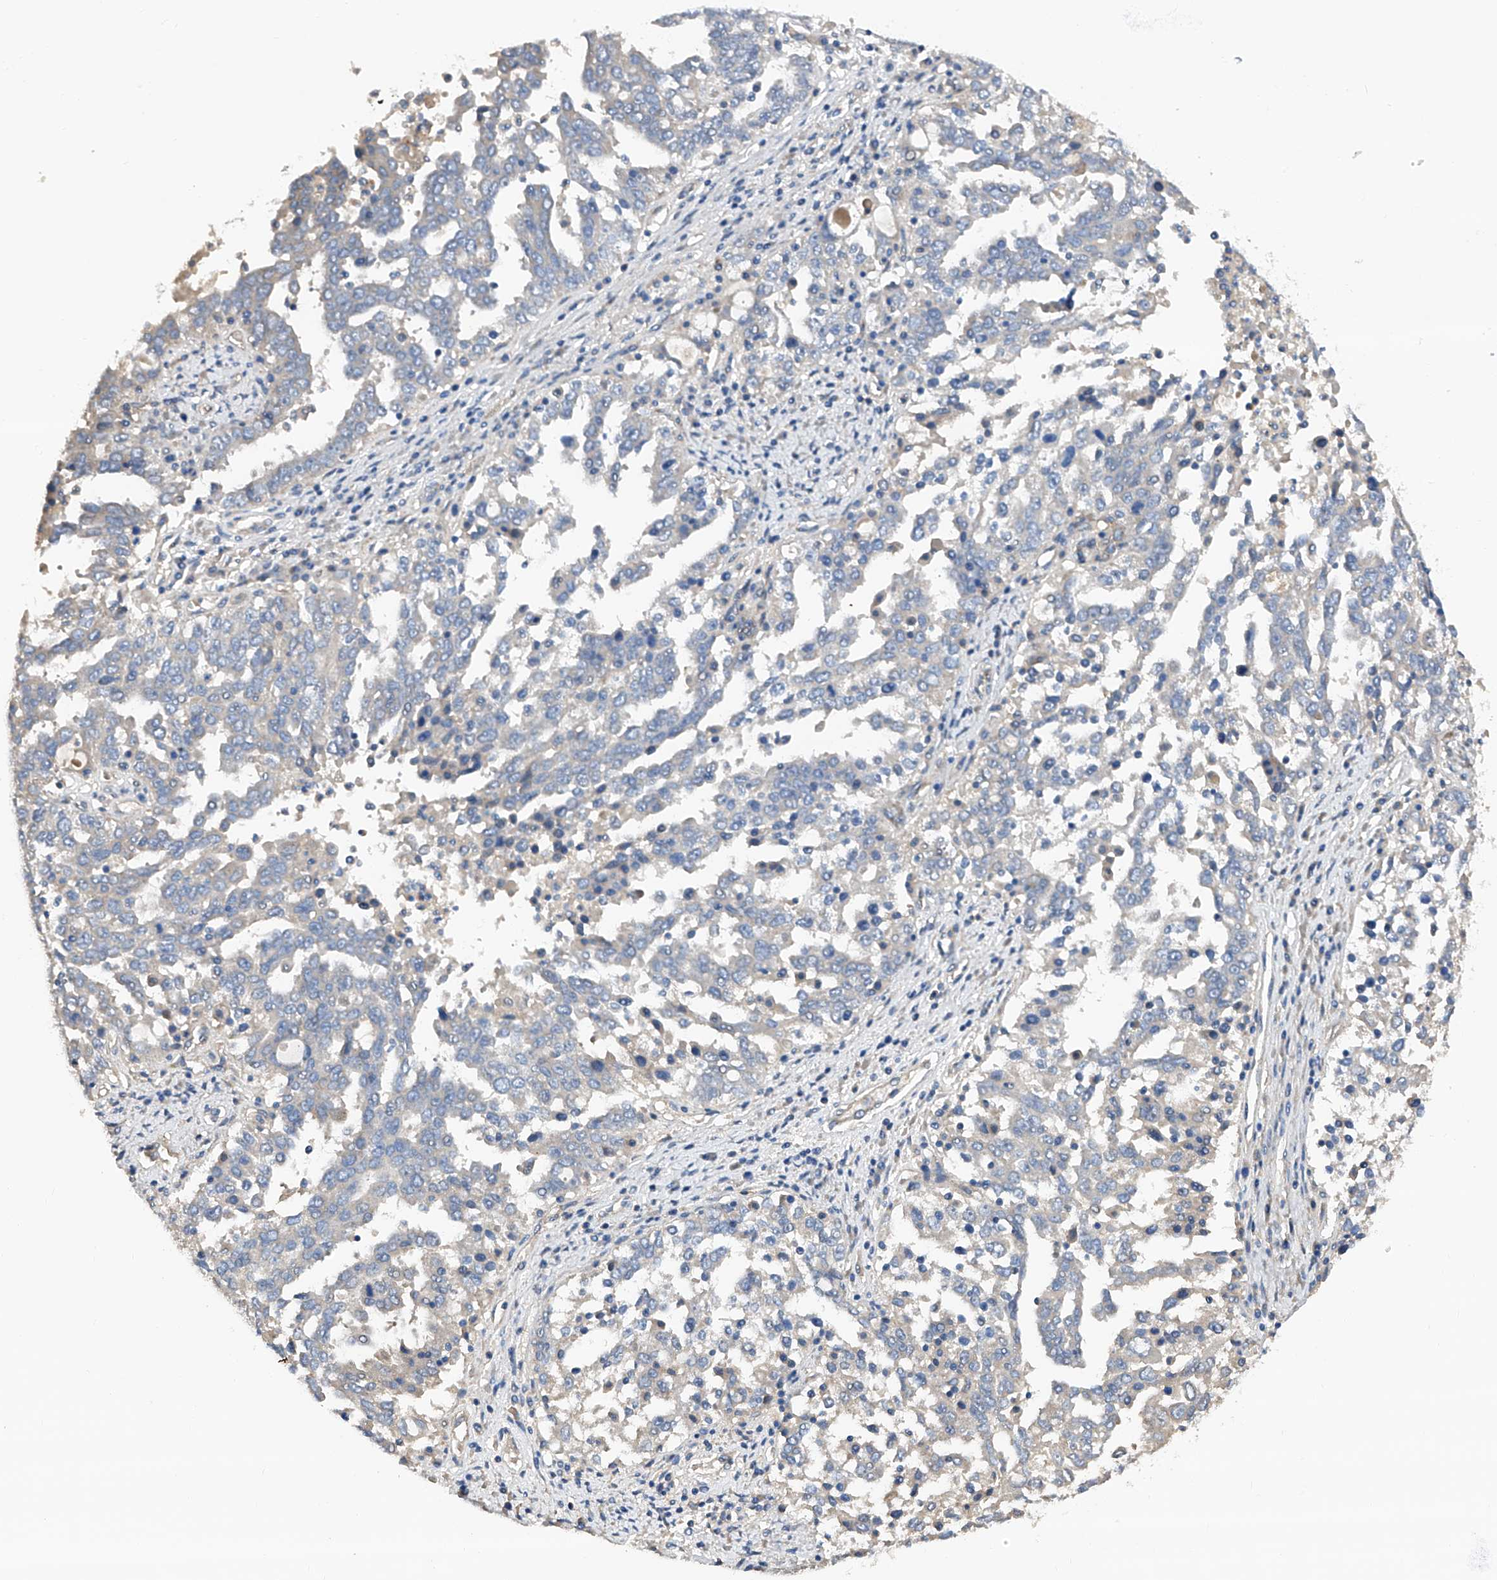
{"staining": {"intensity": "weak", "quantity": "<25%", "location": "cytoplasmic/membranous"}, "tissue": "ovarian cancer", "cell_type": "Tumor cells", "image_type": "cancer", "snomed": [{"axis": "morphology", "description": "Carcinoma, endometroid"}, {"axis": "topography", "description": "Ovary"}], "caption": "This is an IHC histopathology image of endometroid carcinoma (ovarian). There is no expression in tumor cells.", "gene": "PTK2", "patient": {"sex": "female", "age": 62}}